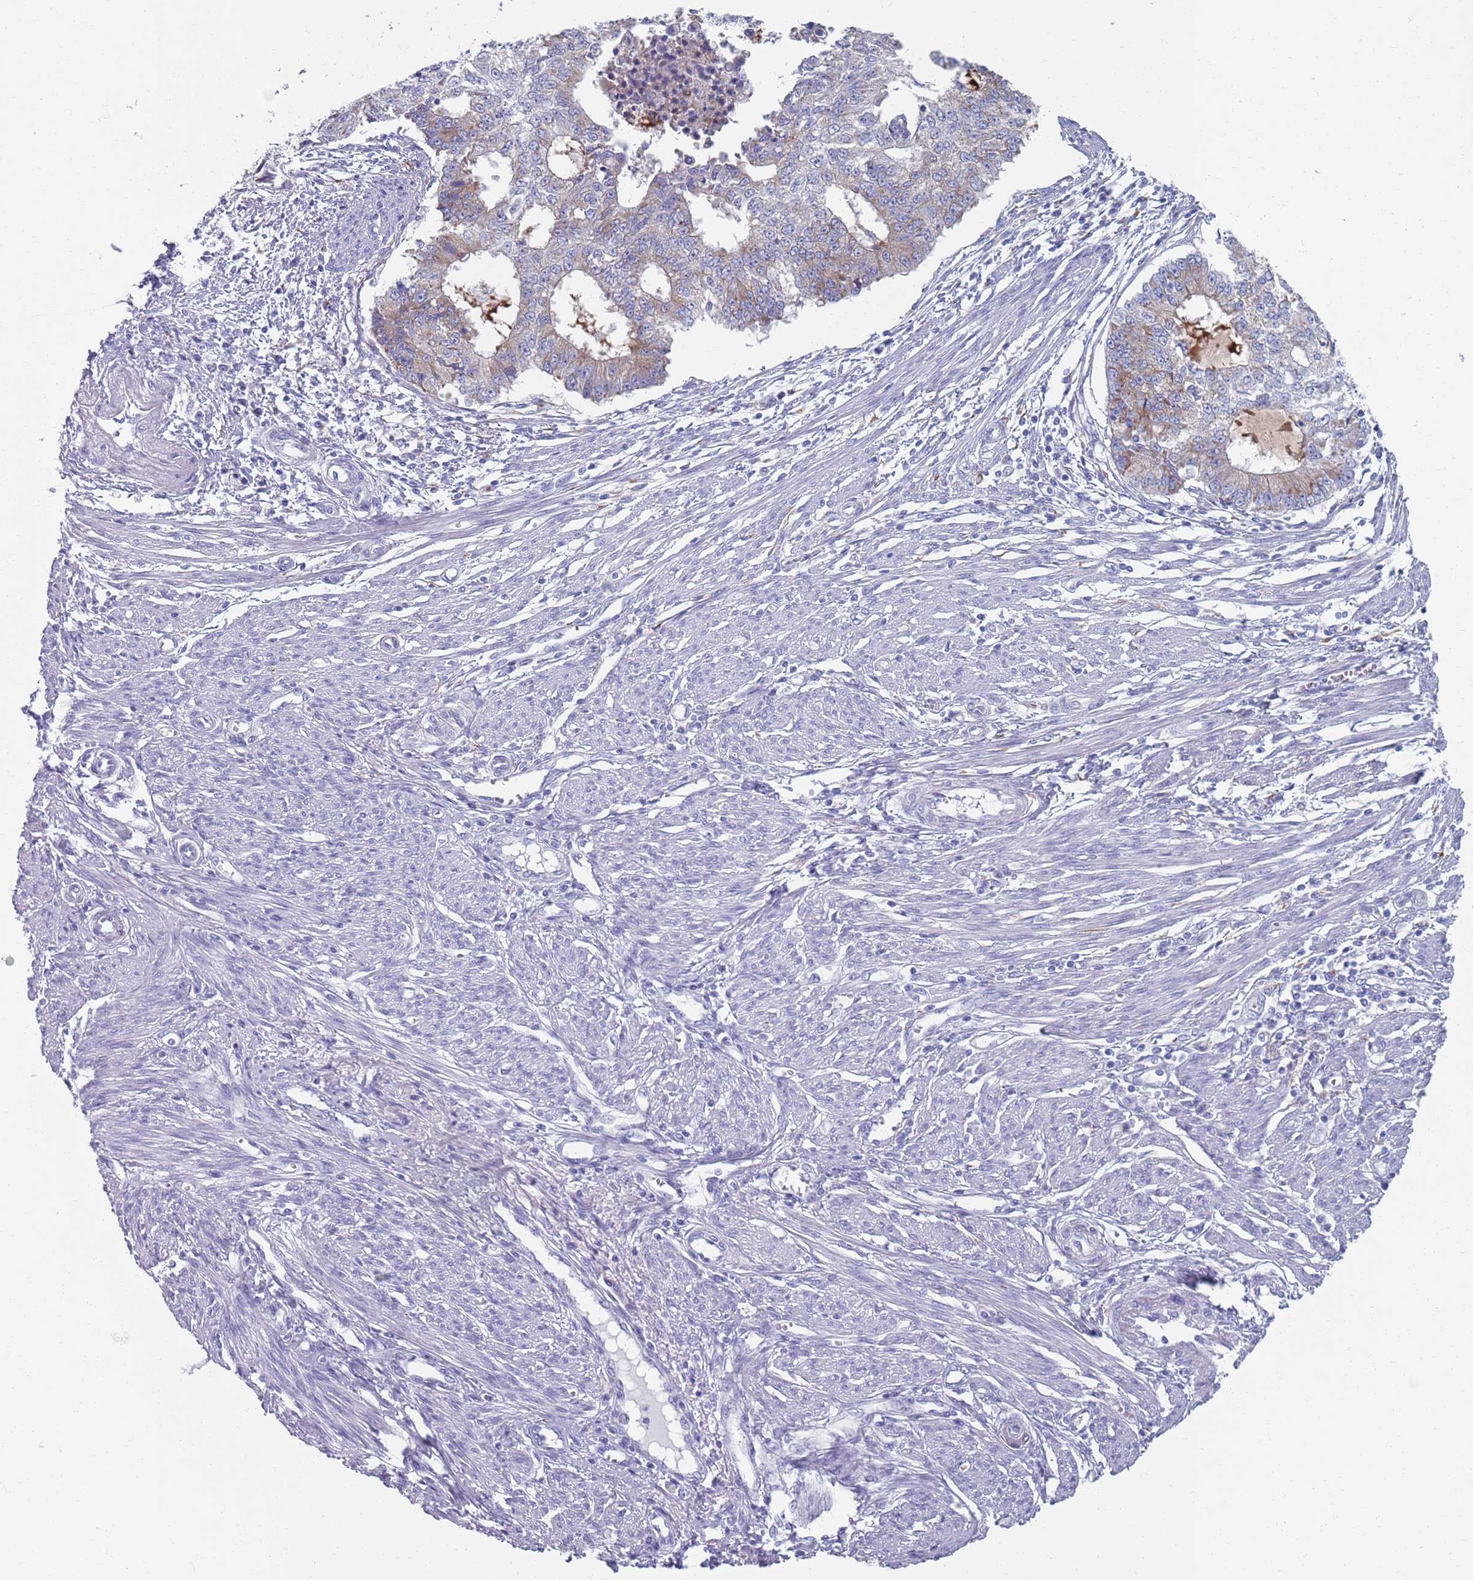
{"staining": {"intensity": "moderate", "quantity": "<25%", "location": "cytoplasmic/membranous"}, "tissue": "endometrial cancer", "cell_type": "Tumor cells", "image_type": "cancer", "snomed": [{"axis": "morphology", "description": "Adenocarcinoma, NOS"}, {"axis": "topography", "description": "Endometrium"}], "caption": "This micrograph reveals adenocarcinoma (endometrial) stained with IHC to label a protein in brown. The cytoplasmic/membranous of tumor cells show moderate positivity for the protein. Nuclei are counter-stained blue.", "gene": "PLOD1", "patient": {"sex": "female", "age": 56}}